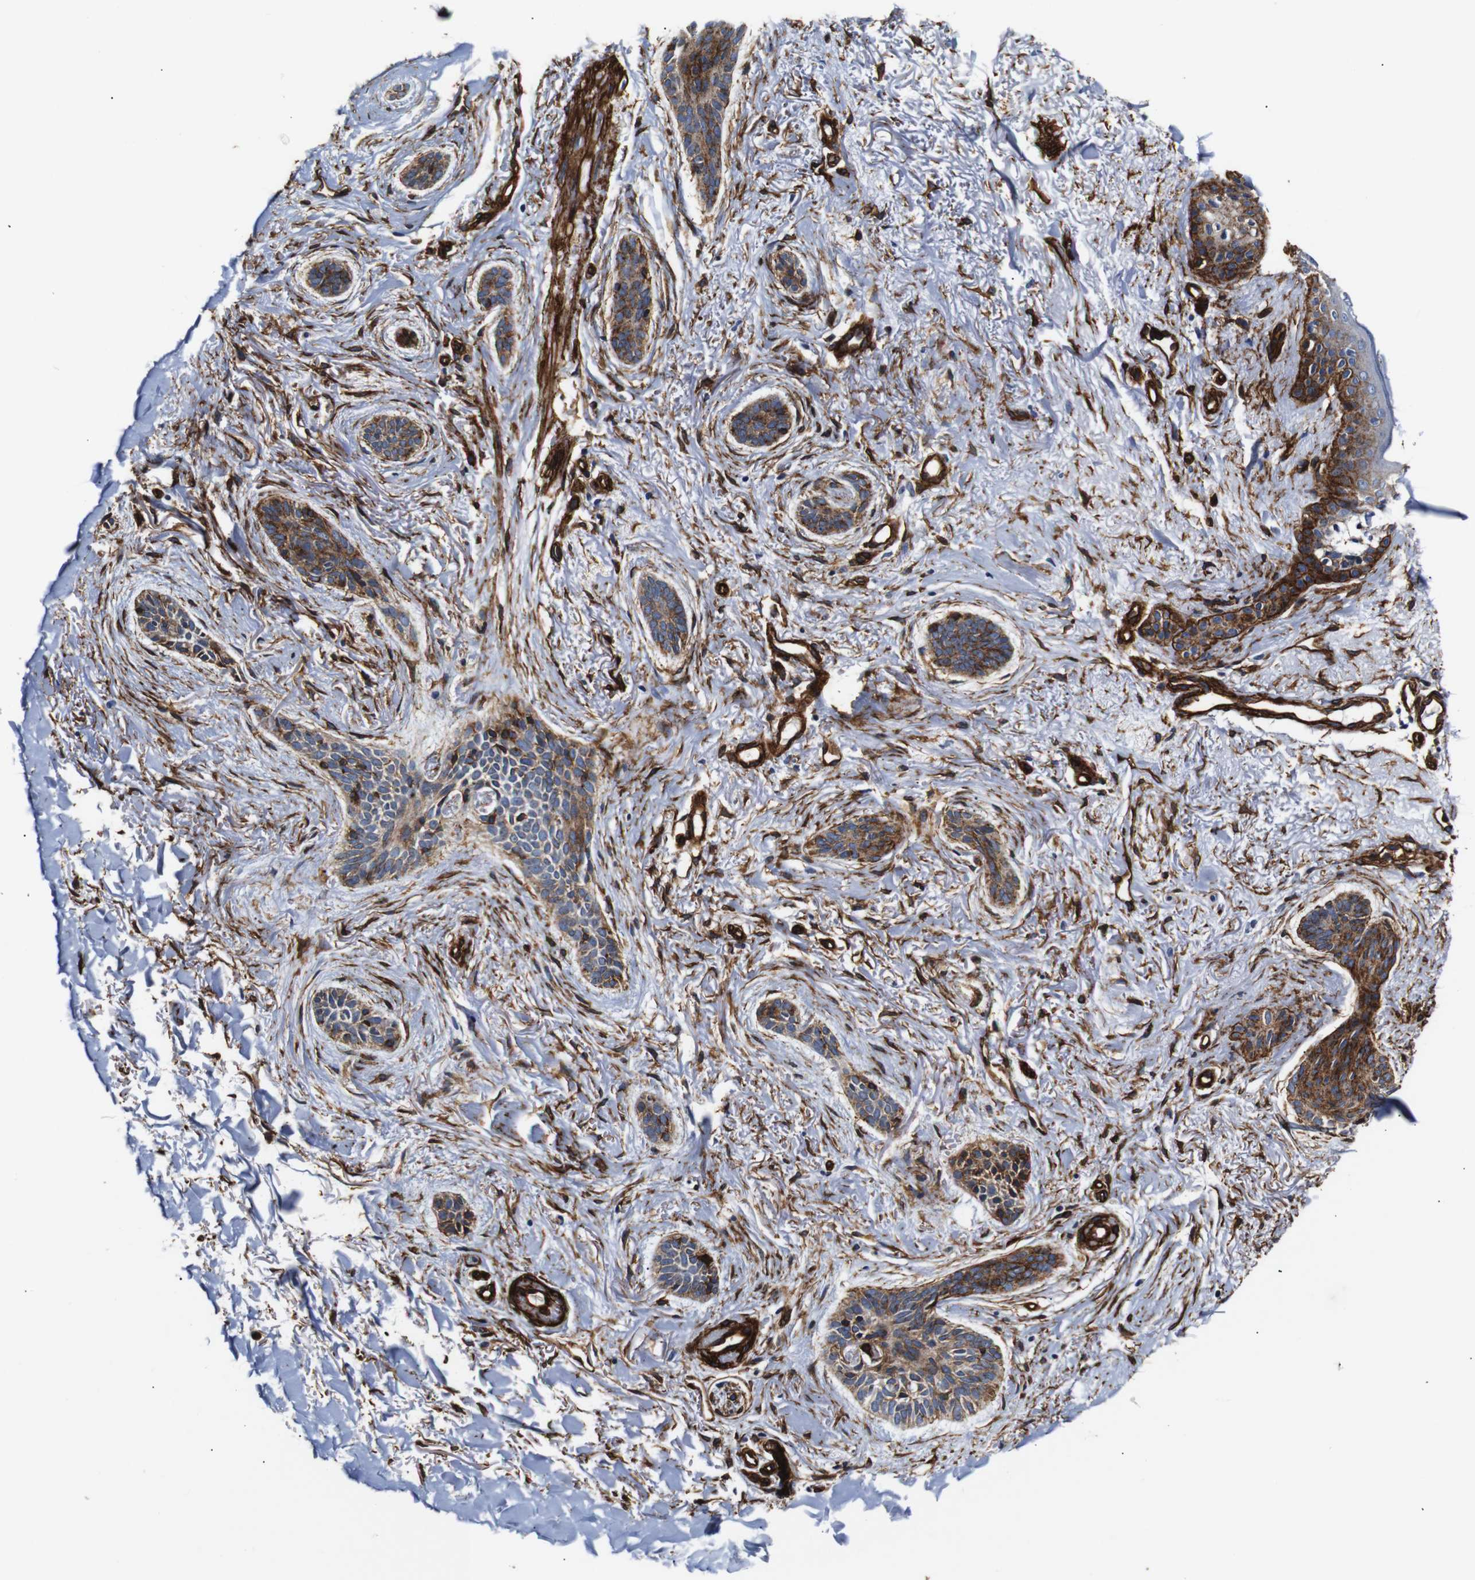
{"staining": {"intensity": "strong", "quantity": "25%-75%", "location": "cytoplasmic/membranous"}, "tissue": "skin cancer", "cell_type": "Tumor cells", "image_type": "cancer", "snomed": [{"axis": "morphology", "description": "Basal cell carcinoma"}, {"axis": "topography", "description": "Skin"}], "caption": "Strong cytoplasmic/membranous staining is identified in approximately 25%-75% of tumor cells in basal cell carcinoma (skin).", "gene": "CAV2", "patient": {"sex": "female", "age": 84}}